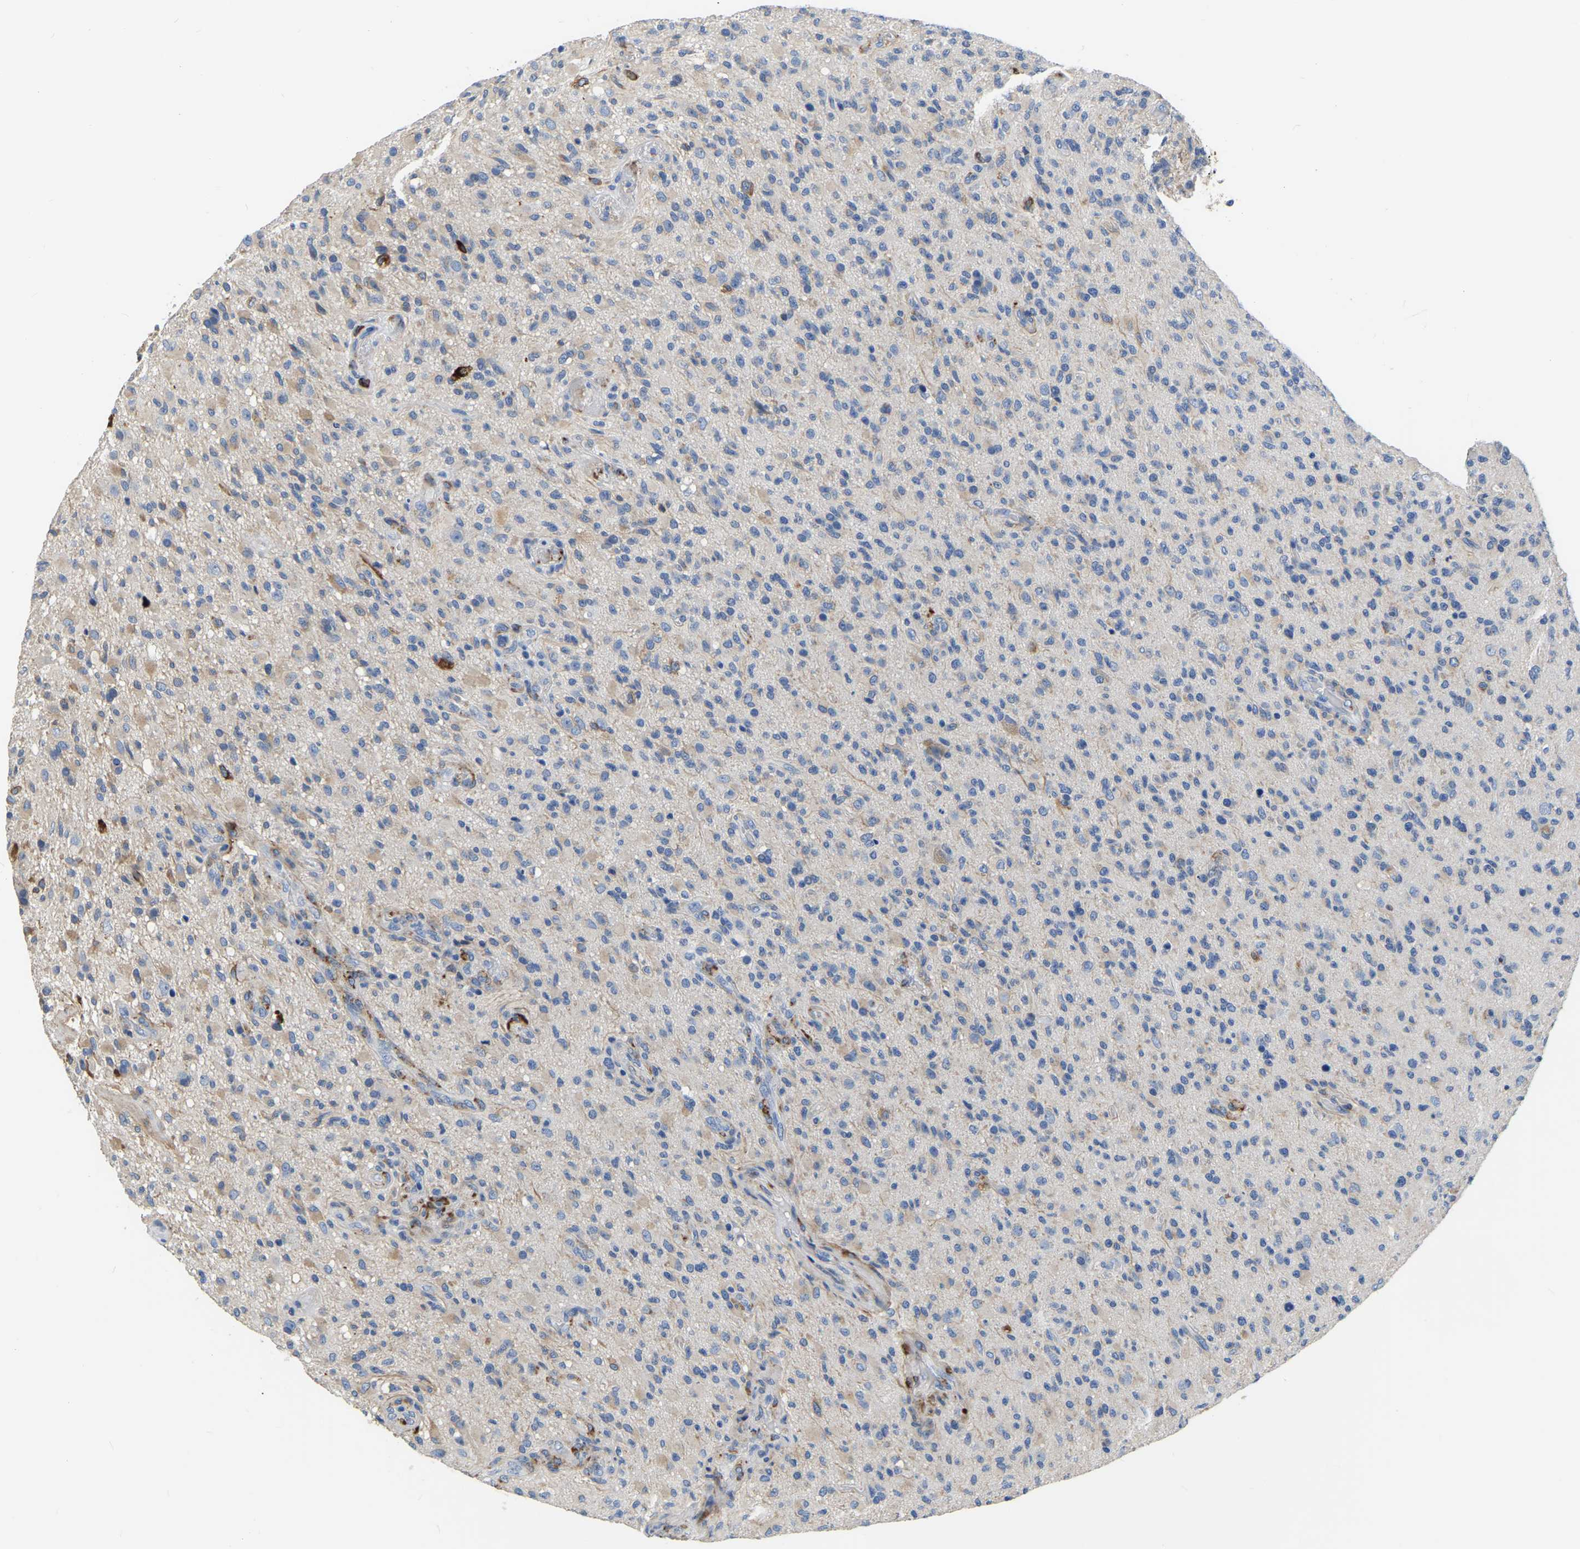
{"staining": {"intensity": "negative", "quantity": "none", "location": "none"}, "tissue": "glioma", "cell_type": "Tumor cells", "image_type": "cancer", "snomed": [{"axis": "morphology", "description": "Glioma, malignant, High grade"}, {"axis": "topography", "description": "Brain"}], "caption": "An immunohistochemistry histopathology image of malignant high-grade glioma is shown. There is no staining in tumor cells of malignant high-grade glioma.", "gene": "COL6A1", "patient": {"sex": "male", "age": 71}}